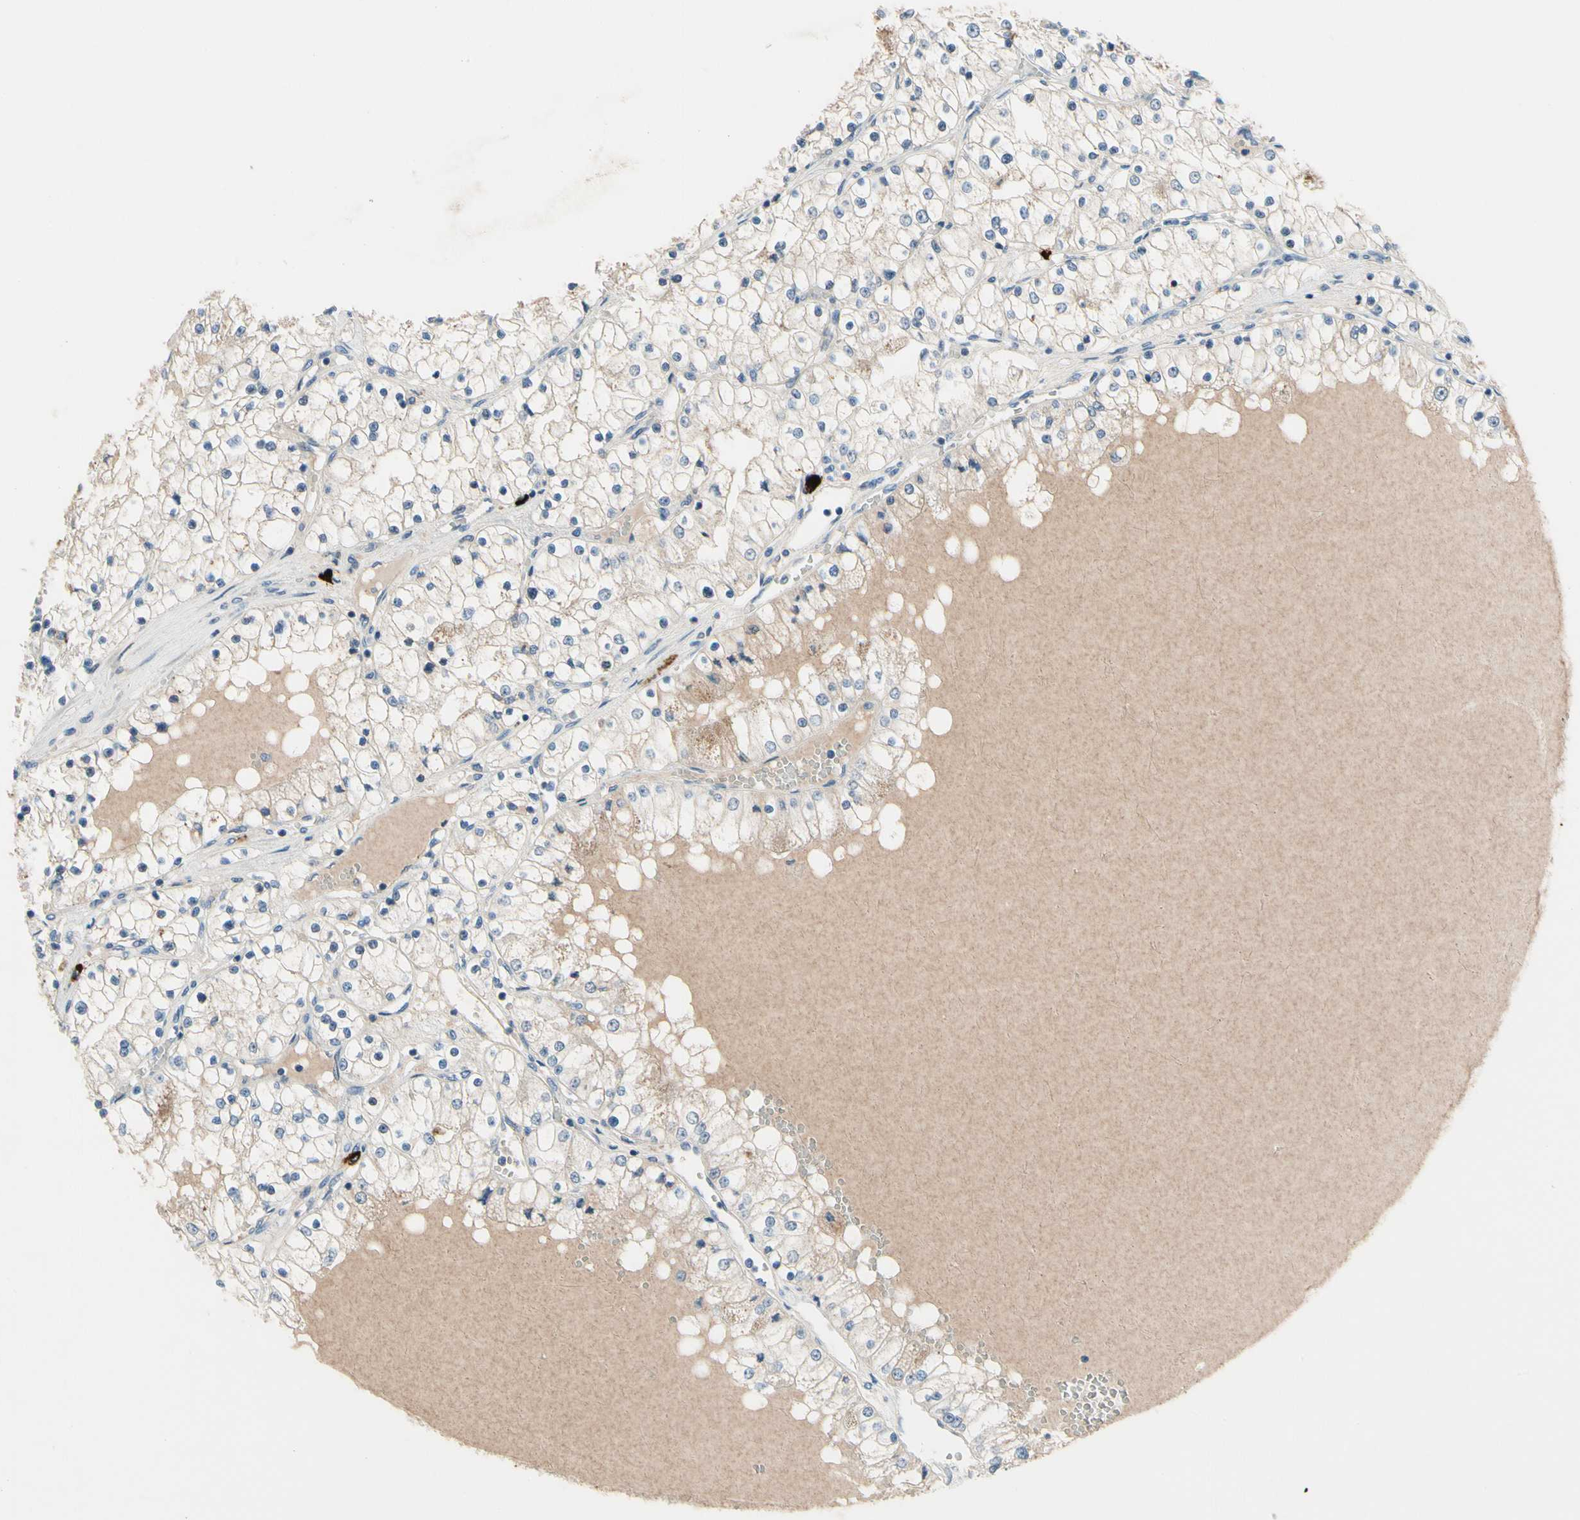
{"staining": {"intensity": "weak", "quantity": "25%-75%", "location": "cytoplasmic/membranous"}, "tissue": "renal cancer", "cell_type": "Tumor cells", "image_type": "cancer", "snomed": [{"axis": "morphology", "description": "Adenocarcinoma, NOS"}, {"axis": "topography", "description": "Kidney"}], "caption": "A brown stain shows weak cytoplasmic/membranous expression of a protein in adenocarcinoma (renal) tumor cells.", "gene": "CPA3", "patient": {"sex": "male", "age": 68}}